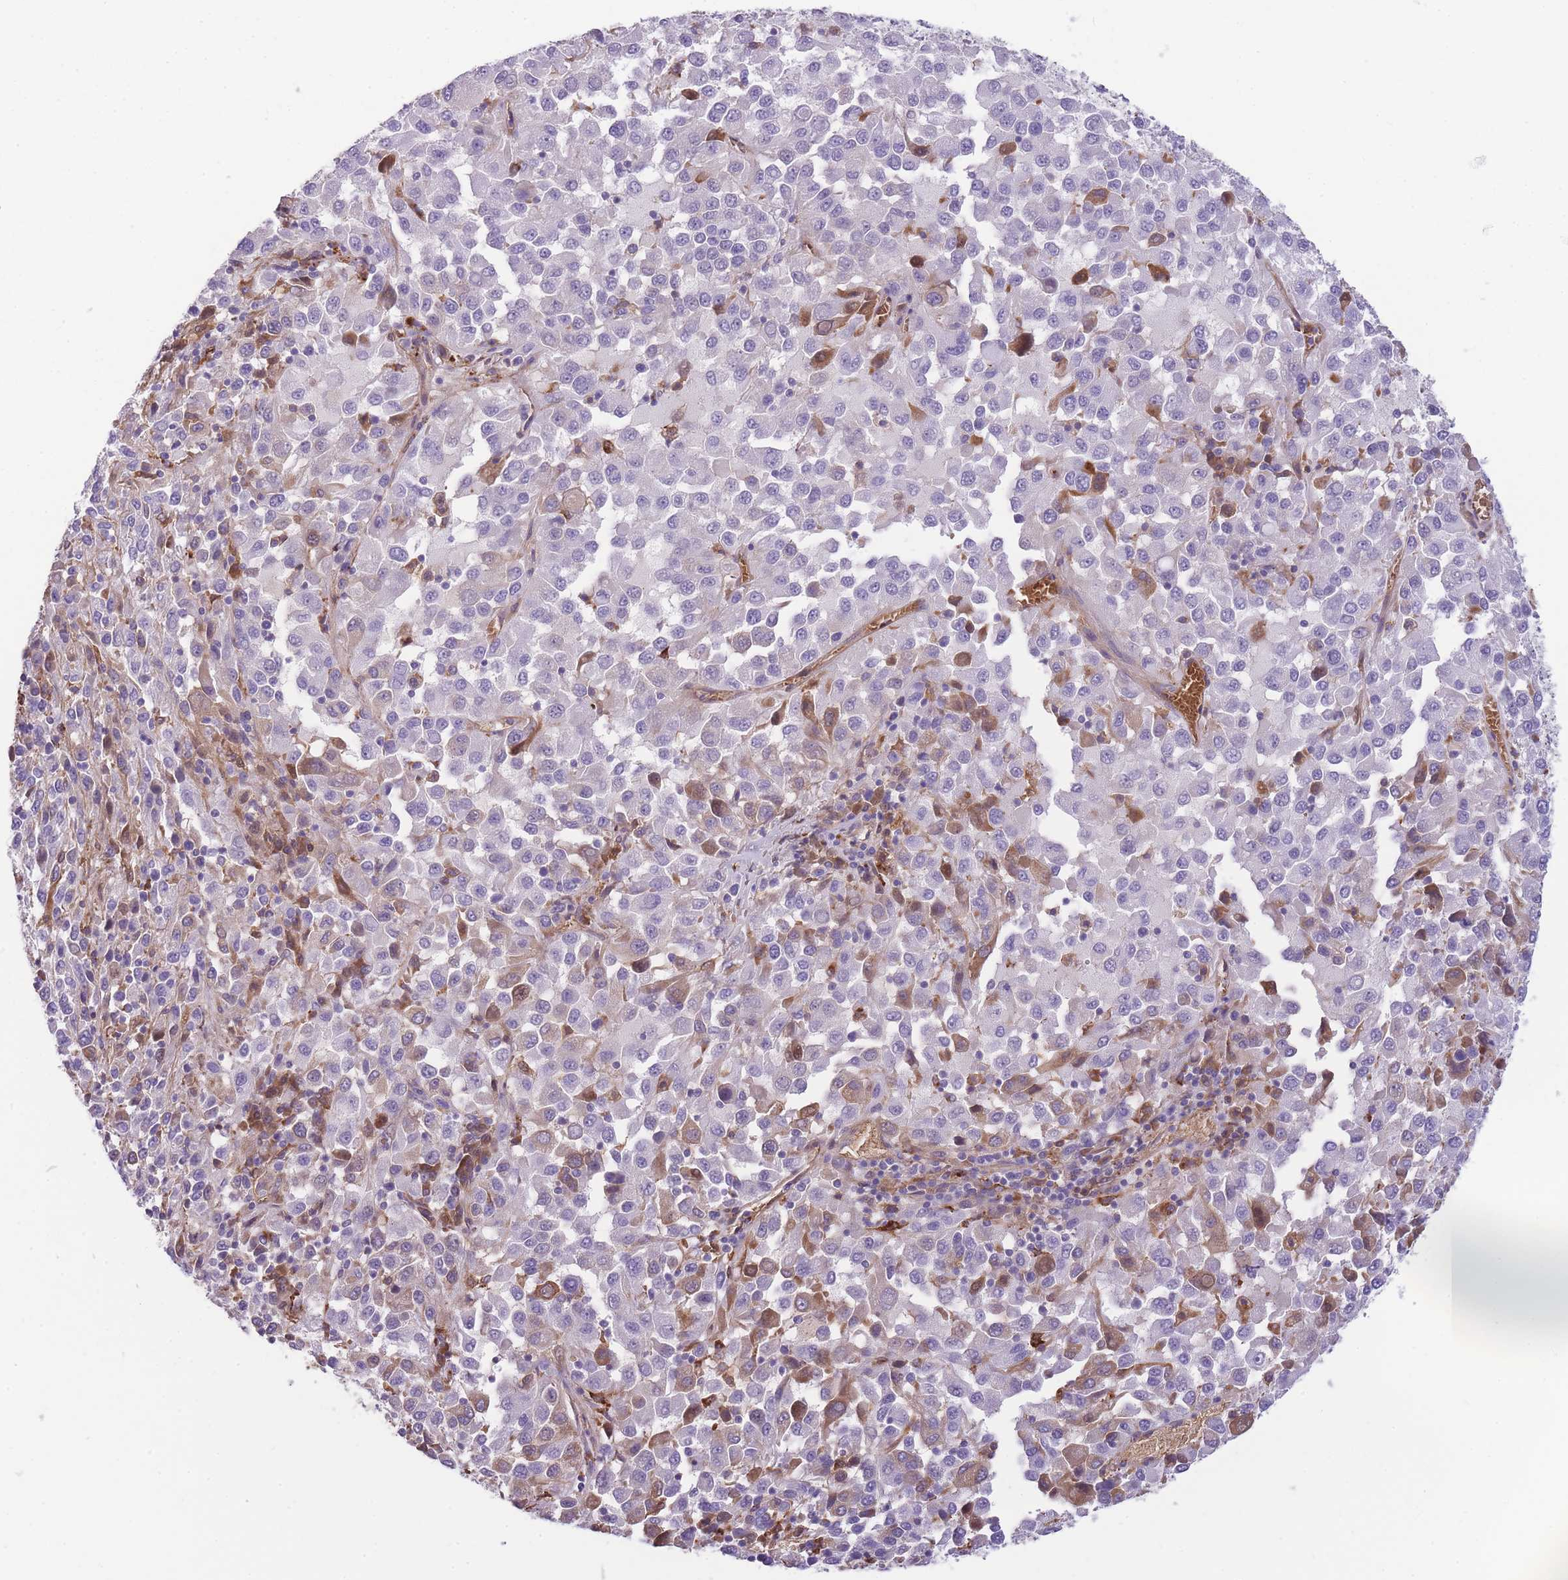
{"staining": {"intensity": "weak", "quantity": "<25%", "location": "cytoplasmic/membranous"}, "tissue": "melanoma", "cell_type": "Tumor cells", "image_type": "cancer", "snomed": [{"axis": "morphology", "description": "Malignant melanoma, Metastatic site"}, {"axis": "topography", "description": "Lung"}], "caption": "This is an IHC image of malignant melanoma (metastatic site). There is no staining in tumor cells.", "gene": "GNAT1", "patient": {"sex": "male", "age": 64}}